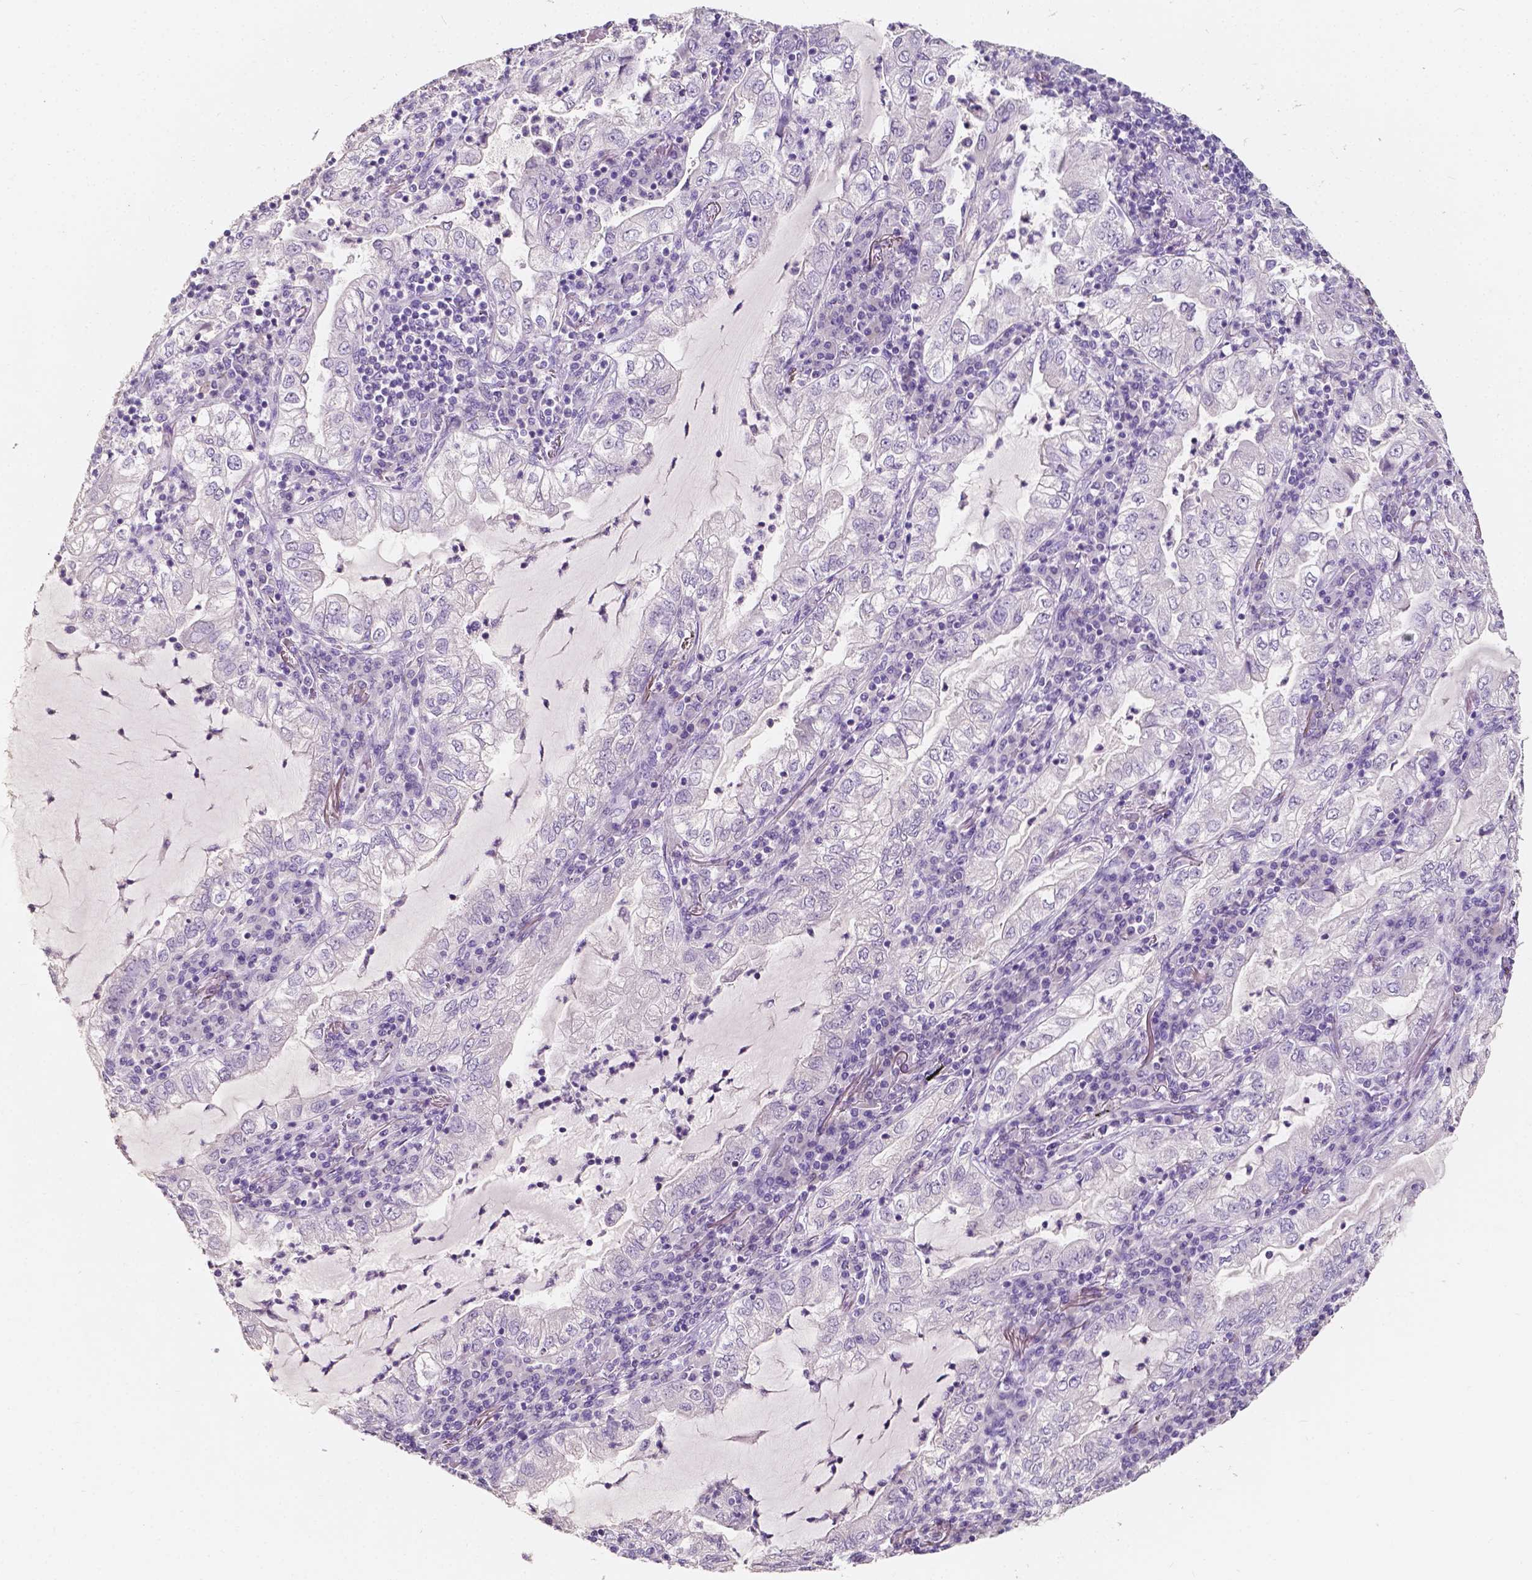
{"staining": {"intensity": "negative", "quantity": "none", "location": "none"}, "tissue": "lung cancer", "cell_type": "Tumor cells", "image_type": "cancer", "snomed": [{"axis": "morphology", "description": "Adenocarcinoma, NOS"}, {"axis": "topography", "description": "Lung"}], "caption": "Tumor cells show no significant staining in lung adenocarcinoma.", "gene": "TAL1", "patient": {"sex": "female", "age": 73}}